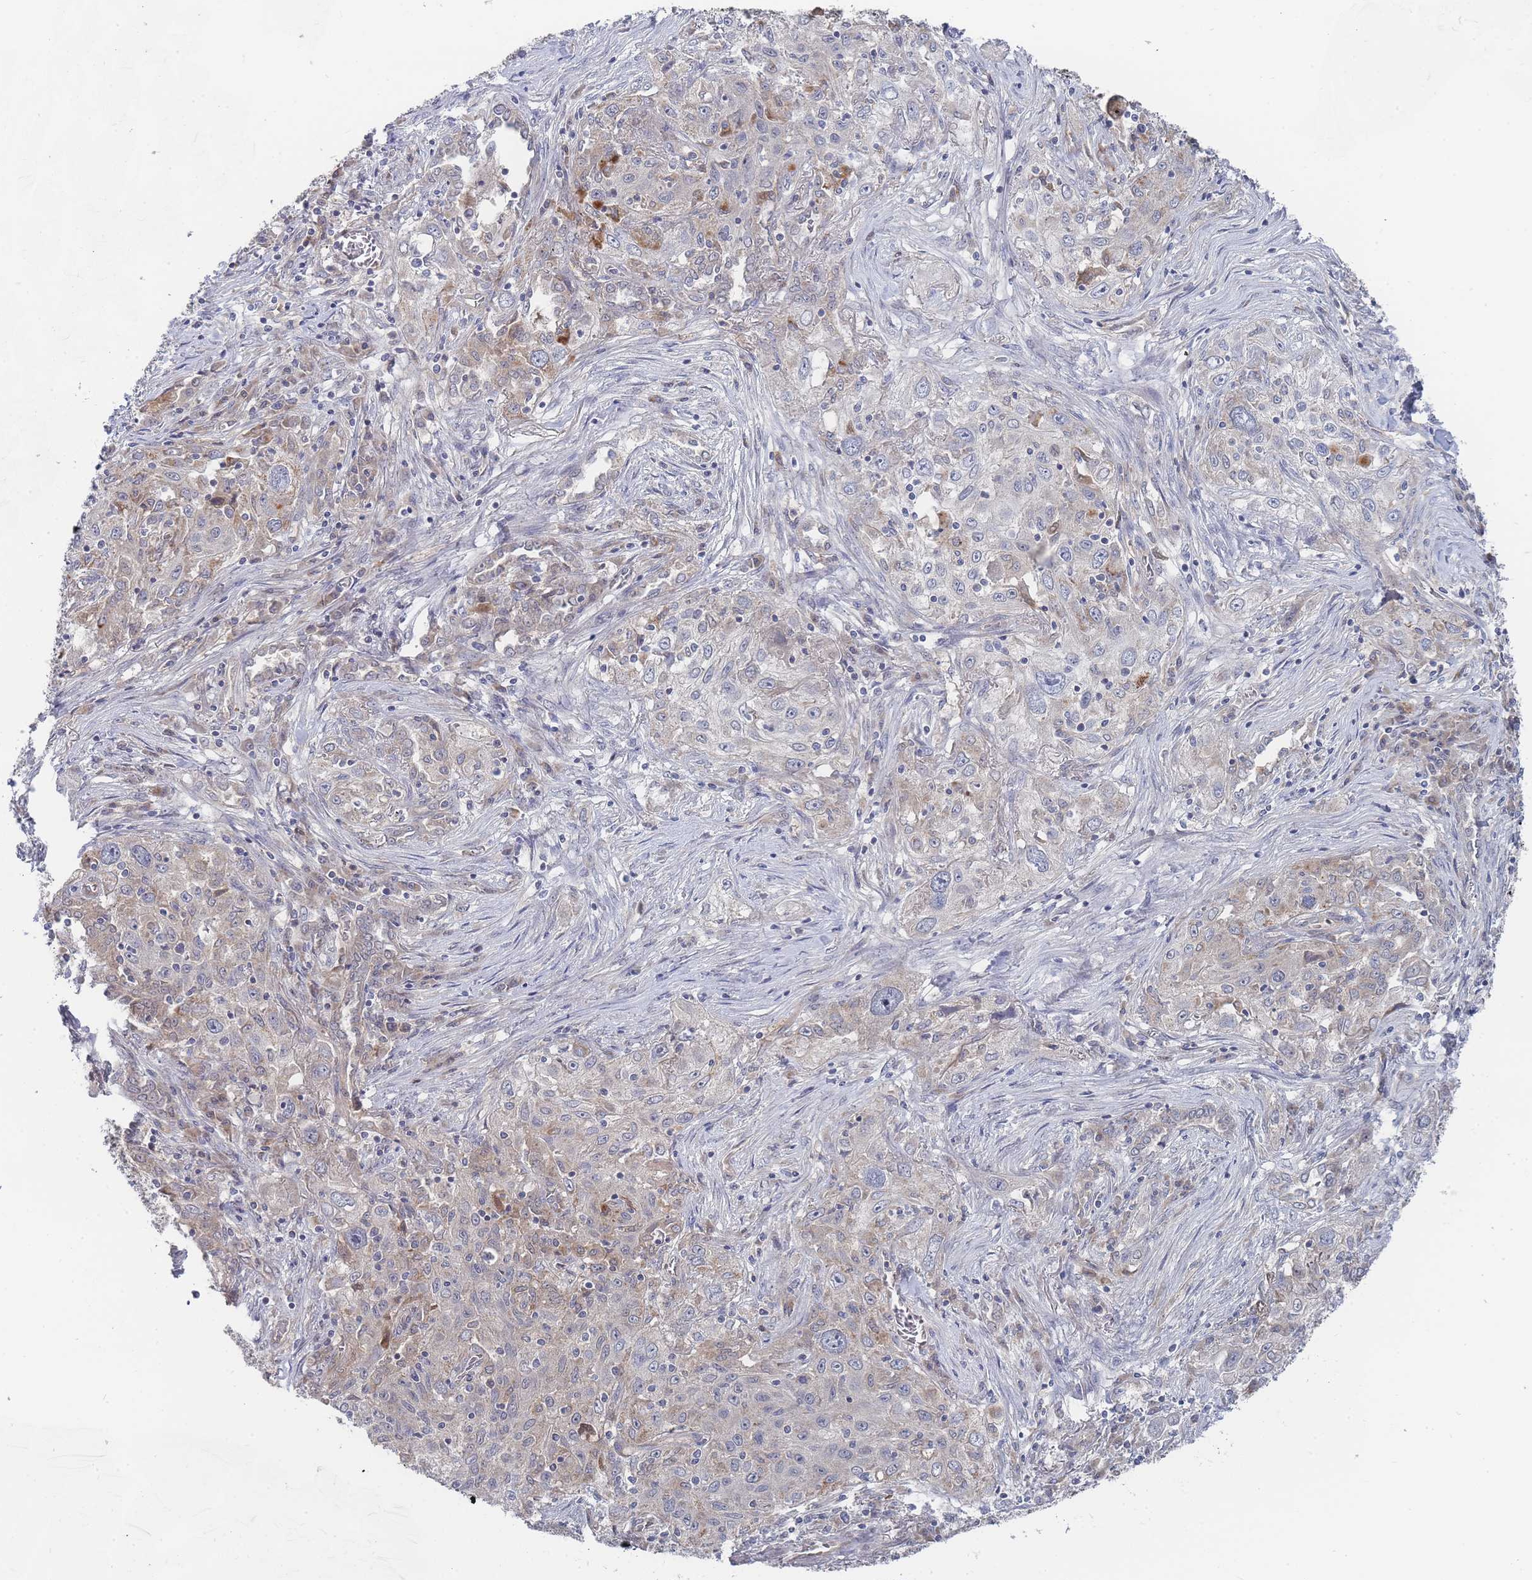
{"staining": {"intensity": "weak", "quantity": "<25%", "location": "cytoplasmic/membranous"}, "tissue": "lung cancer", "cell_type": "Tumor cells", "image_type": "cancer", "snomed": [{"axis": "morphology", "description": "Squamous cell carcinoma, NOS"}, {"axis": "topography", "description": "Lung"}], "caption": "Tumor cells show no significant staining in lung cancer. Nuclei are stained in blue.", "gene": "NUB1", "patient": {"sex": "female", "age": 69}}